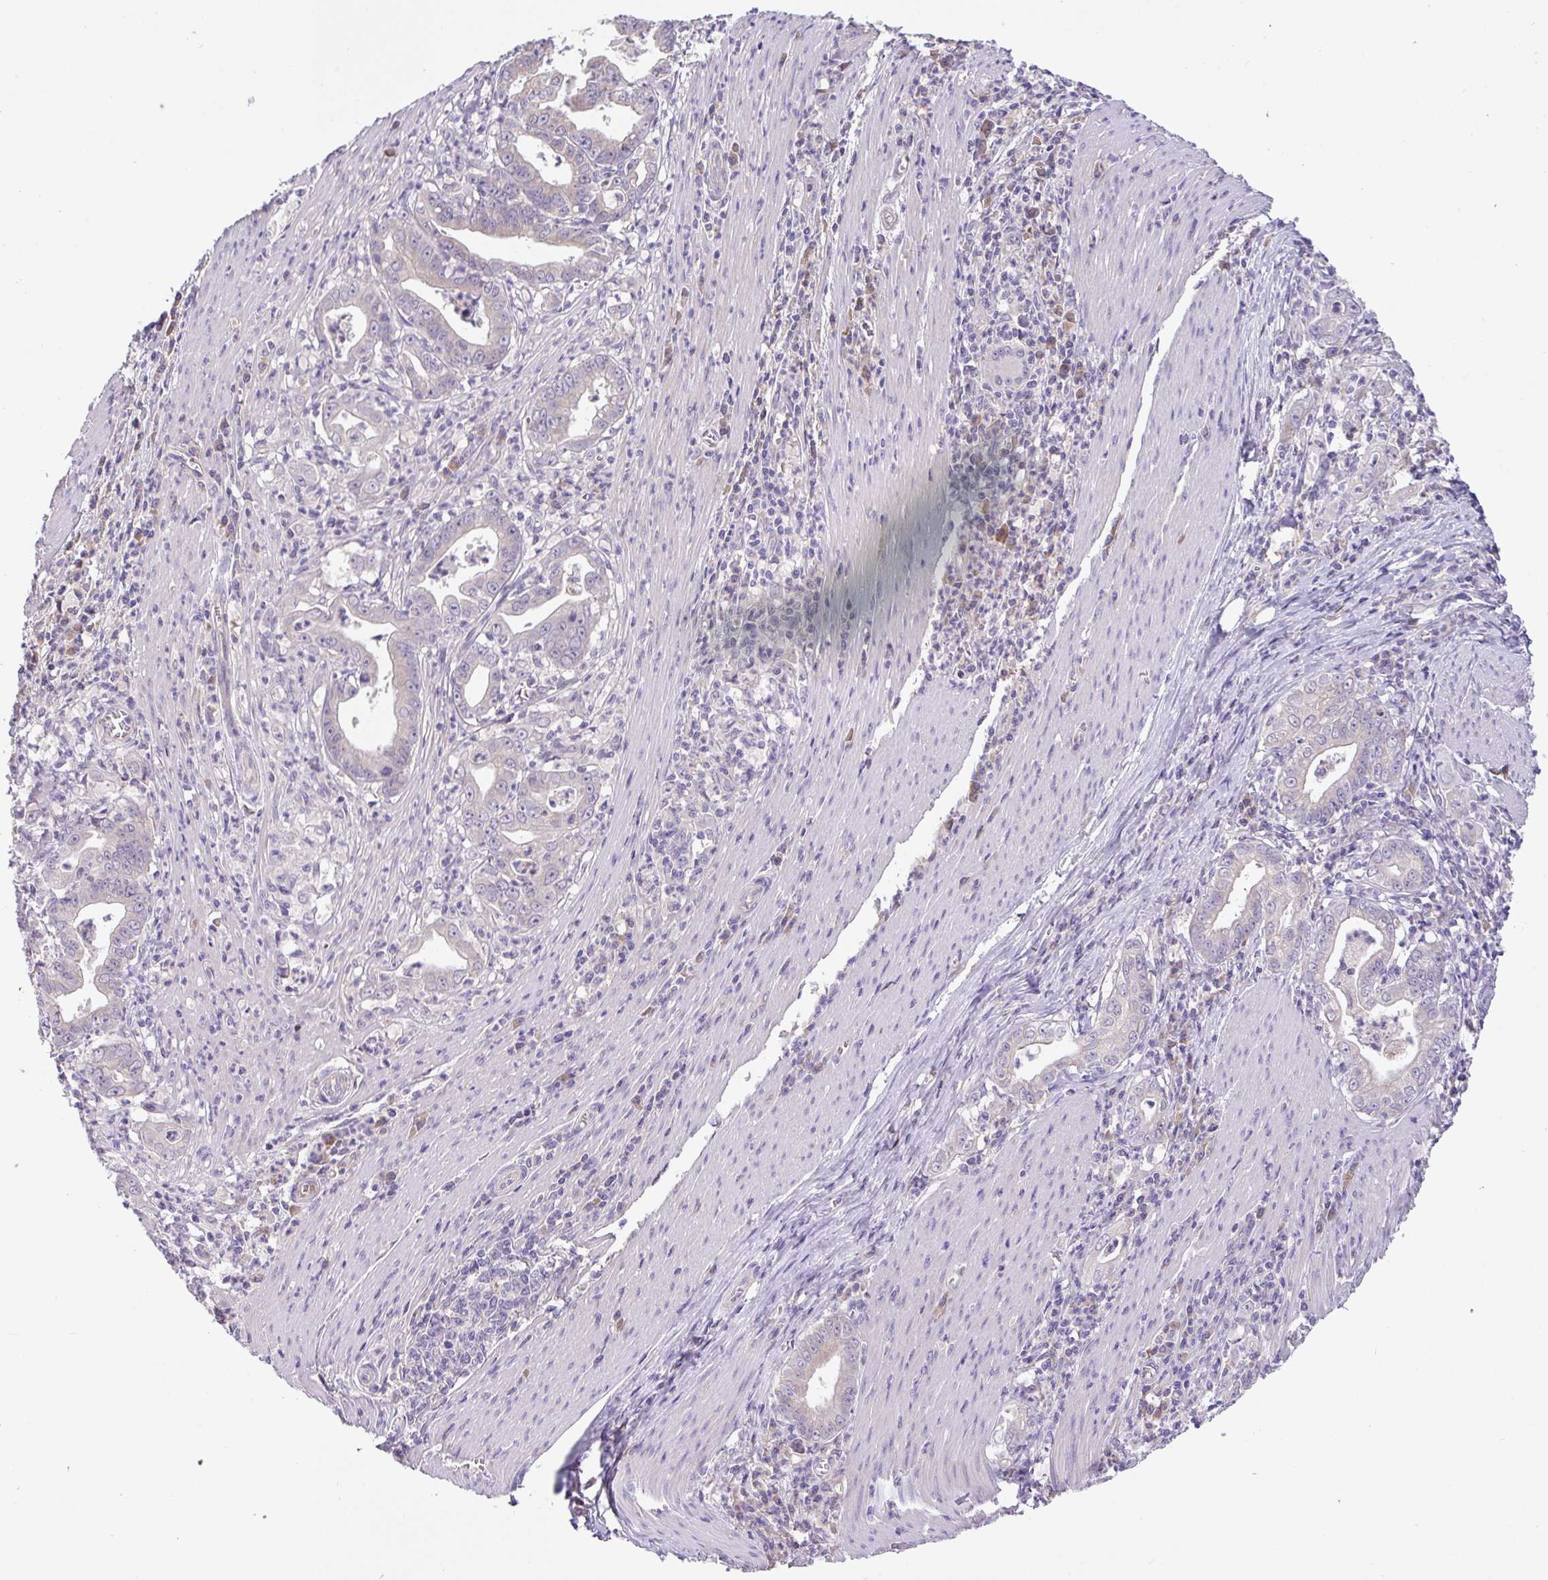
{"staining": {"intensity": "negative", "quantity": "none", "location": "none"}, "tissue": "stomach cancer", "cell_type": "Tumor cells", "image_type": "cancer", "snomed": [{"axis": "morphology", "description": "Adenocarcinoma, NOS"}, {"axis": "topography", "description": "Stomach, upper"}], "caption": "Immunohistochemistry of human adenocarcinoma (stomach) reveals no expression in tumor cells.", "gene": "ZNF581", "patient": {"sex": "female", "age": 79}}